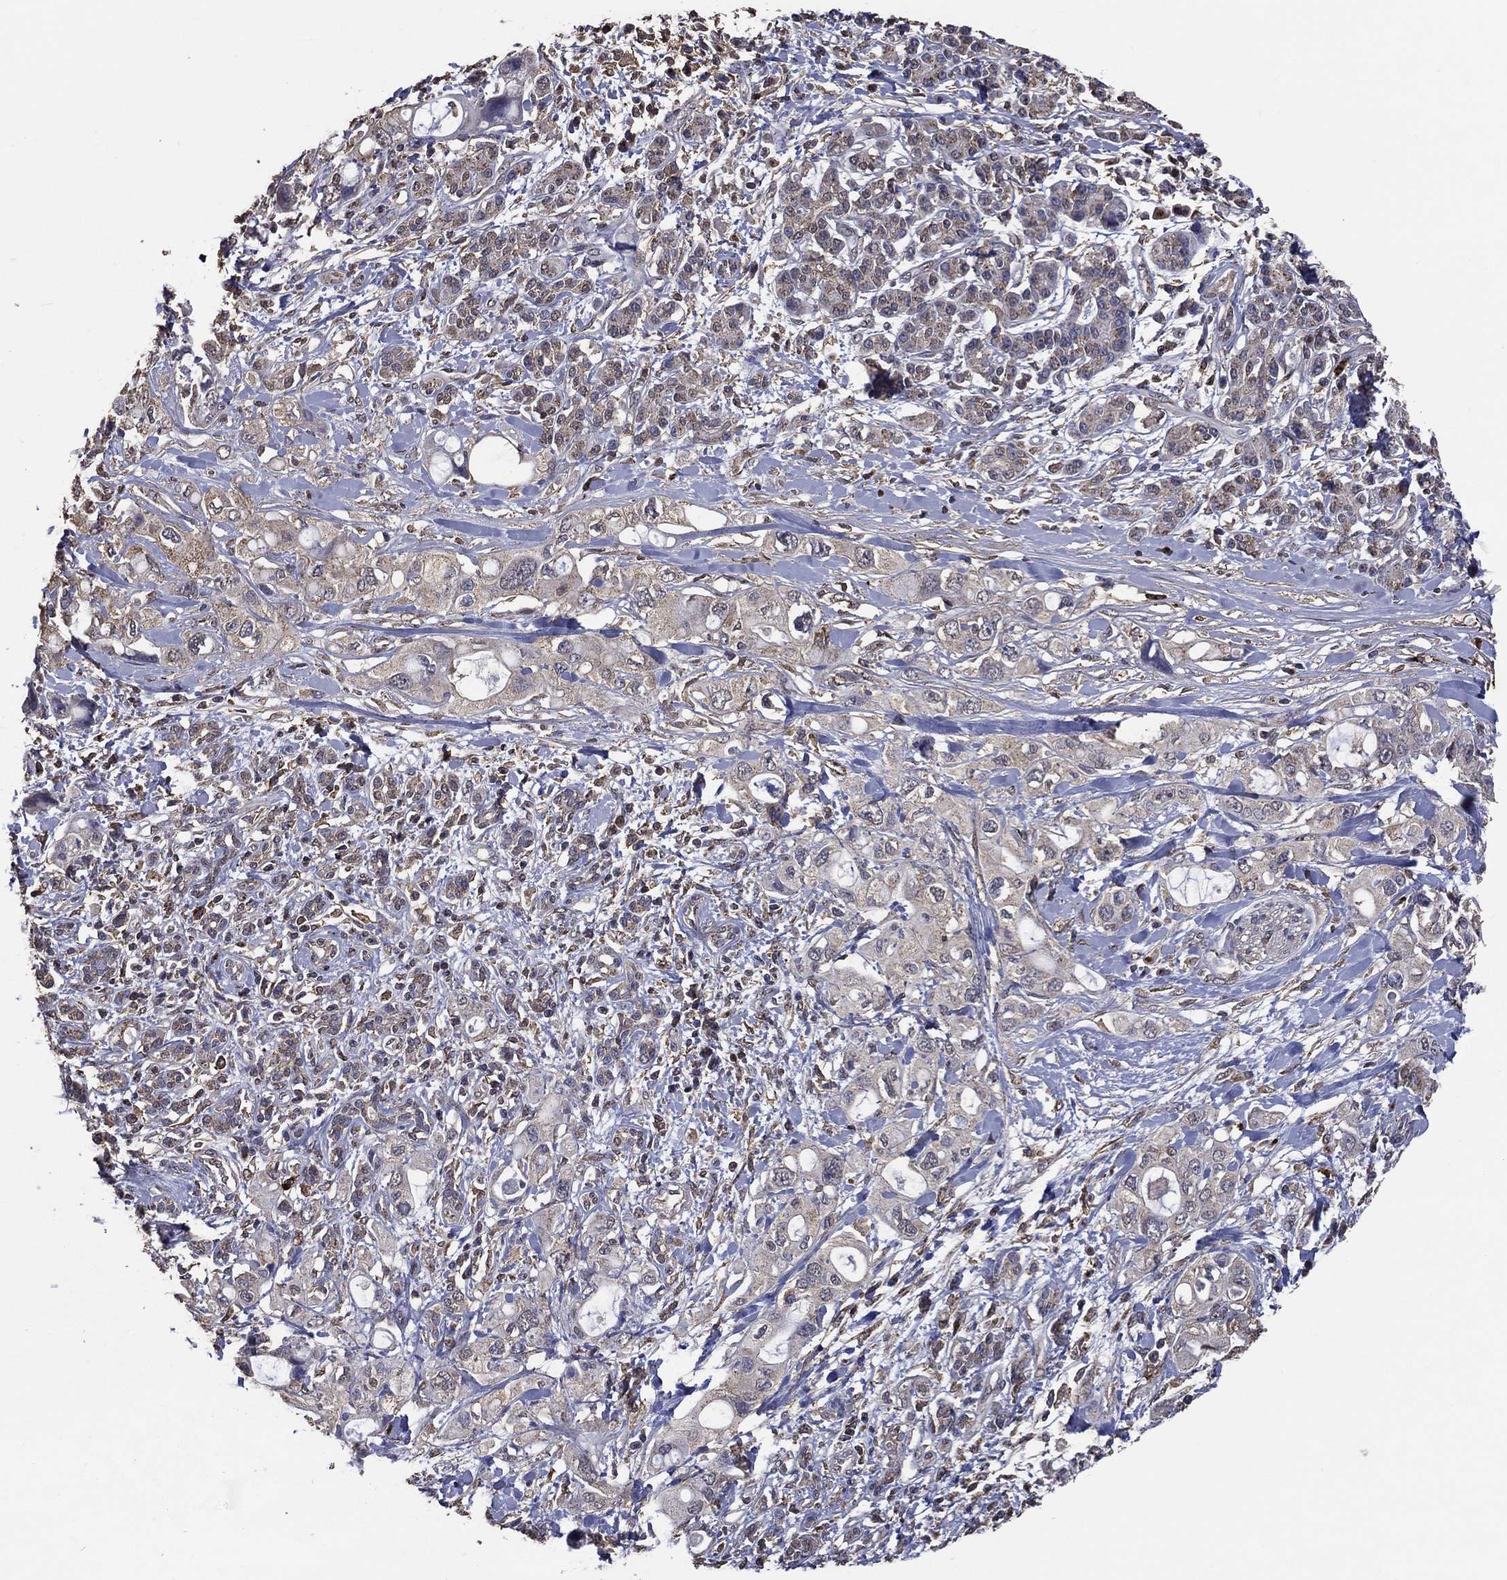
{"staining": {"intensity": "negative", "quantity": "none", "location": "none"}, "tissue": "pancreatic cancer", "cell_type": "Tumor cells", "image_type": "cancer", "snomed": [{"axis": "morphology", "description": "Adenocarcinoma, NOS"}, {"axis": "topography", "description": "Pancreas"}], "caption": "Pancreatic adenocarcinoma was stained to show a protein in brown. There is no significant positivity in tumor cells.", "gene": "GPR183", "patient": {"sex": "female", "age": 56}}